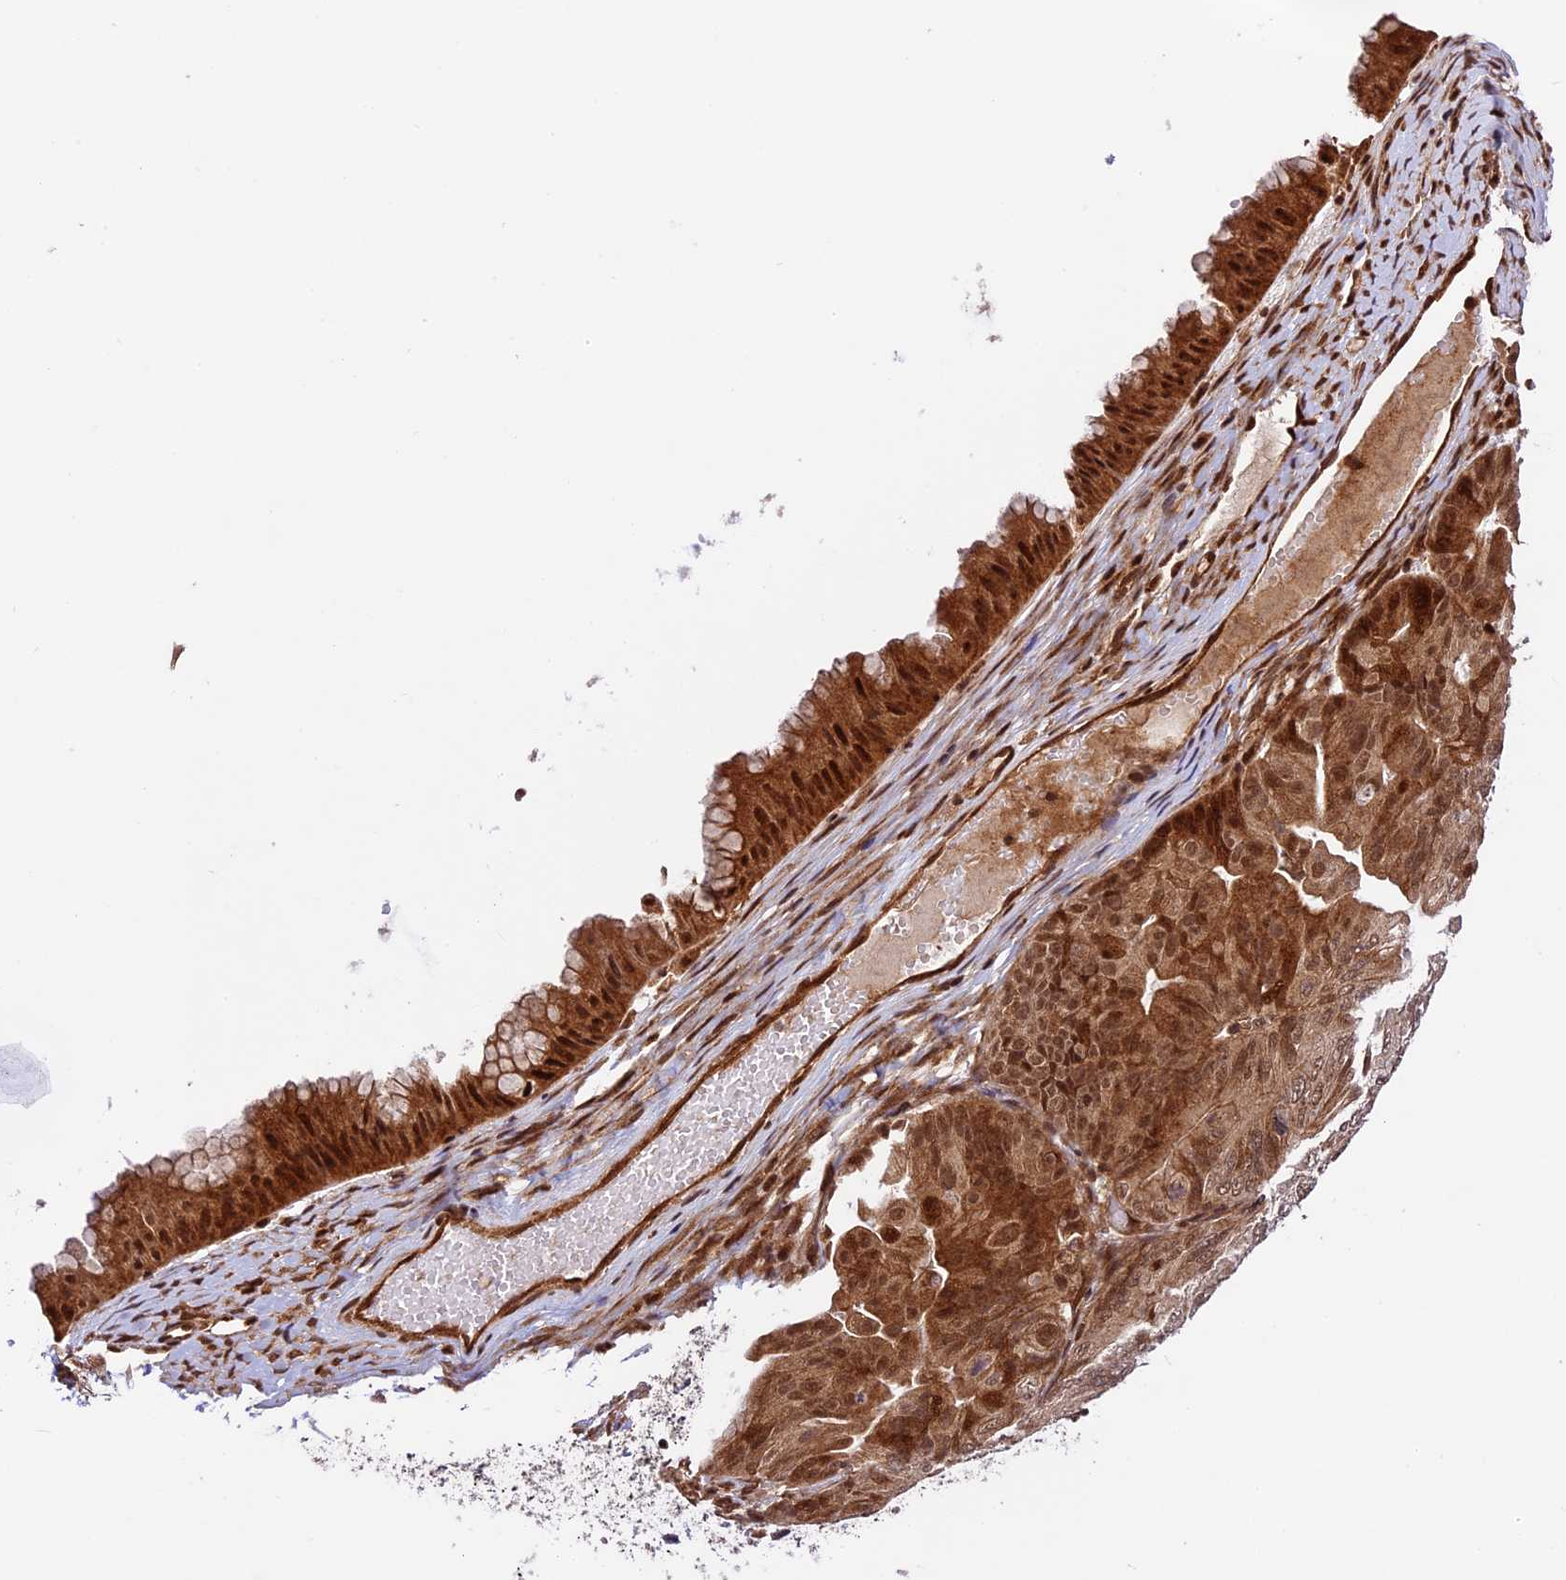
{"staining": {"intensity": "strong", "quantity": "<25%", "location": "cytoplasmic/membranous,nuclear"}, "tissue": "ovarian cancer", "cell_type": "Tumor cells", "image_type": "cancer", "snomed": [{"axis": "morphology", "description": "Cystadenocarcinoma, mucinous, NOS"}, {"axis": "topography", "description": "Ovary"}], "caption": "Mucinous cystadenocarcinoma (ovarian) stained with DAB immunohistochemistry displays medium levels of strong cytoplasmic/membranous and nuclear staining in about <25% of tumor cells.", "gene": "DHX38", "patient": {"sex": "female", "age": 61}}